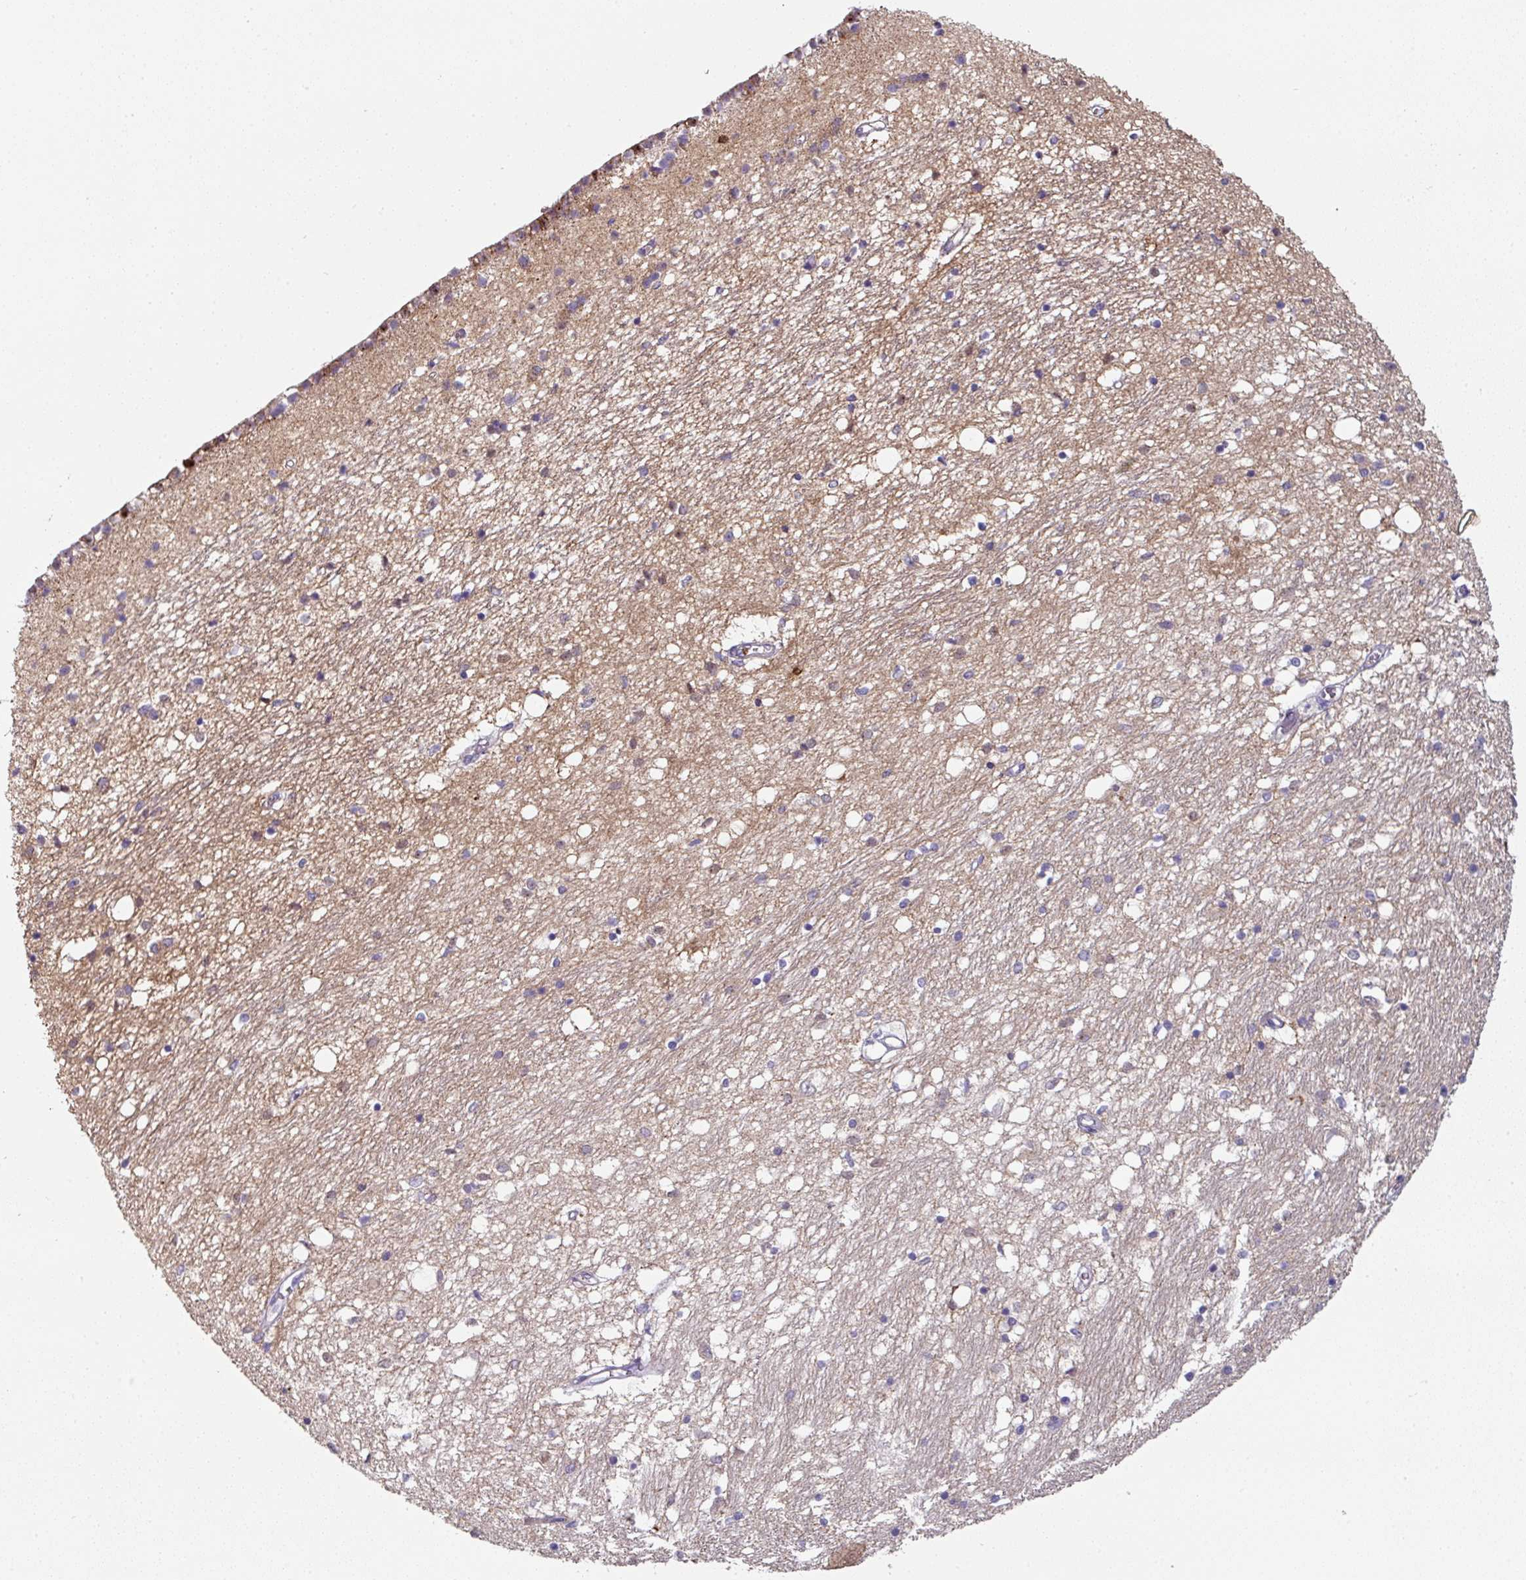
{"staining": {"intensity": "negative", "quantity": "none", "location": "none"}, "tissue": "caudate", "cell_type": "Glial cells", "image_type": "normal", "snomed": [{"axis": "morphology", "description": "Normal tissue, NOS"}, {"axis": "topography", "description": "Lateral ventricle wall"}], "caption": "Glial cells are negative for protein expression in unremarkable human caudate. (DAB (3,3'-diaminobenzidine) IHC, high magnification).", "gene": "CD3G", "patient": {"sex": "male", "age": 70}}